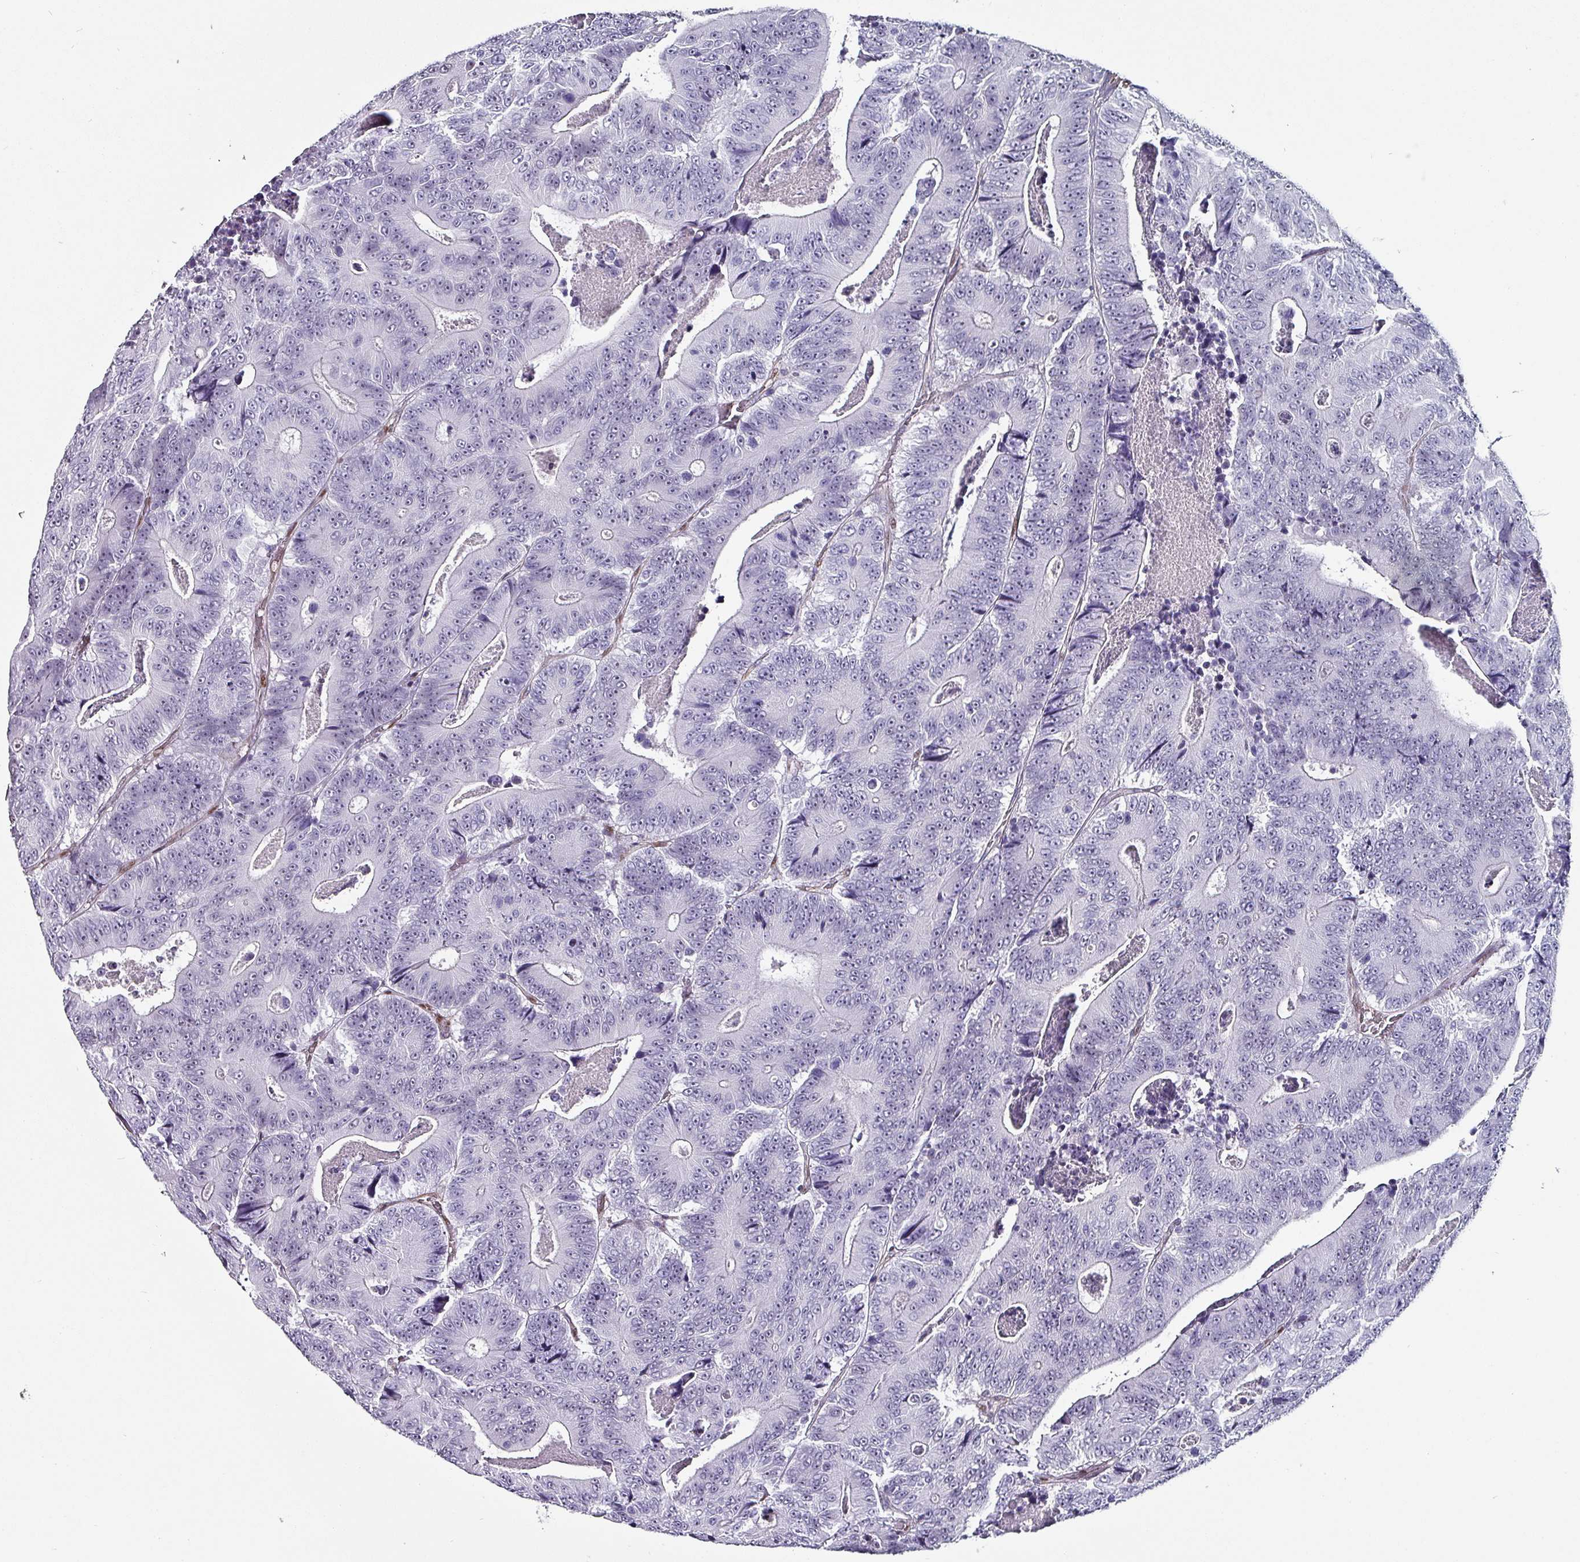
{"staining": {"intensity": "negative", "quantity": "none", "location": "none"}, "tissue": "colorectal cancer", "cell_type": "Tumor cells", "image_type": "cancer", "snomed": [{"axis": "morphology", "description": "Adenocarcinoma, NOS"}, {"axis": "topography", "description": "Colon"}], "caption": "A histopathology image of colorectal cancer (adenocarcinoma) stained for a protein reveals no brown staining in tumor cells. Brightfield microscopy of IHC stained with DAB (brown) and hematoxylin (blue), captured at high magnification.", "gene": "ZNF816-ZNF321P", "patient": {"sex": "male", "age": 83}}